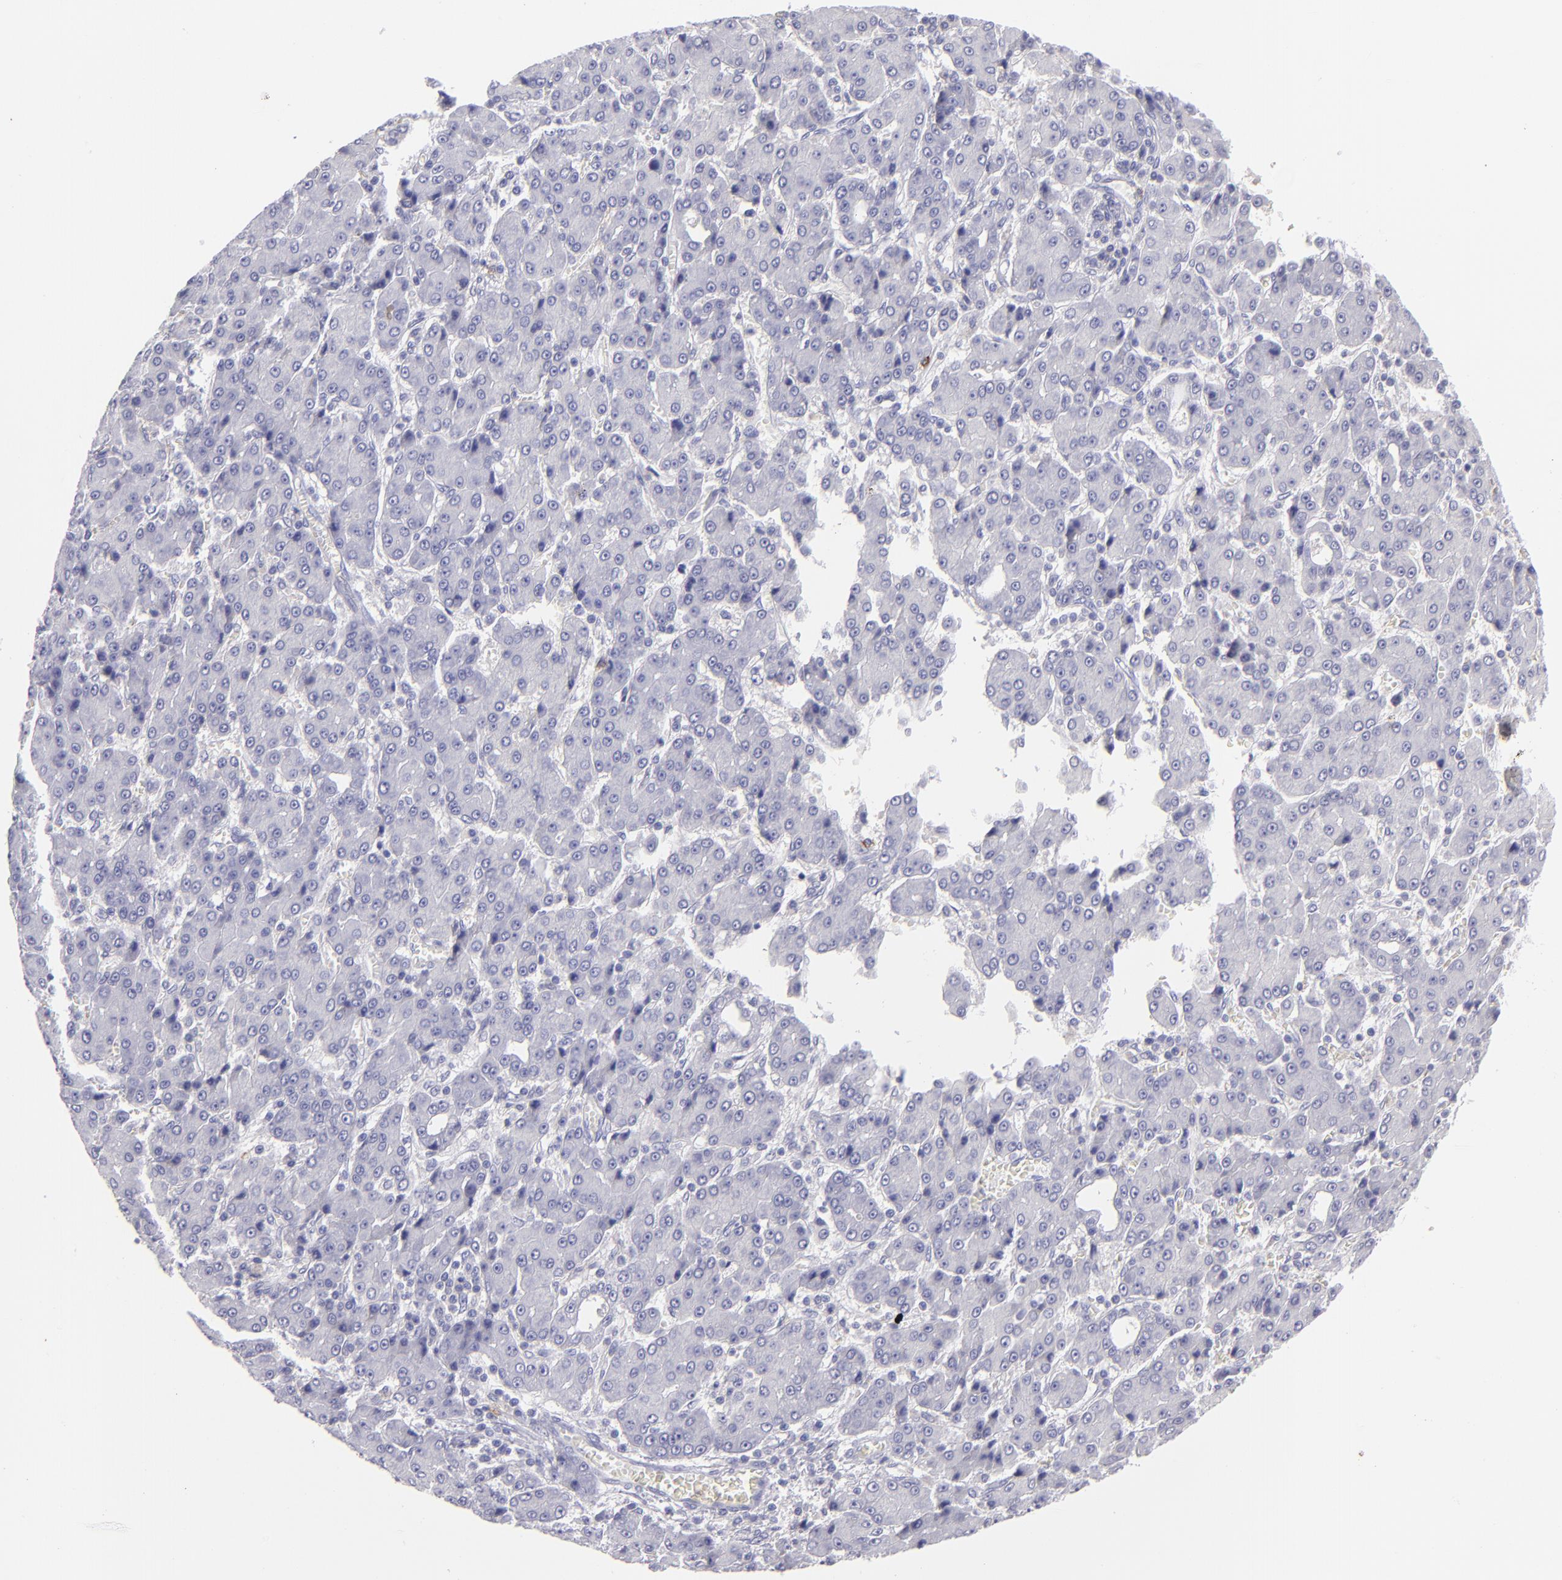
{"staining": {"intensity": "negative", "quantity": "none", "location": "none"}, "tissue": "liver cancer", "cell_type": "Tumor cells", "image_type": "cancer", "snomed": [{"axis": "morphology", "description": "Carcinoma, Hepatocellular, NOS"}, {"axis": "topography", "description": "Liver"}], "caption": "Immunohistochemistry (IHC) photomicrograph of liver hepatocellular carcinoma stained for a protein (brown), which reveals no expression in tumor cells.", "gene": "CD82", "patient": {"sex": "male", "age": 69}}